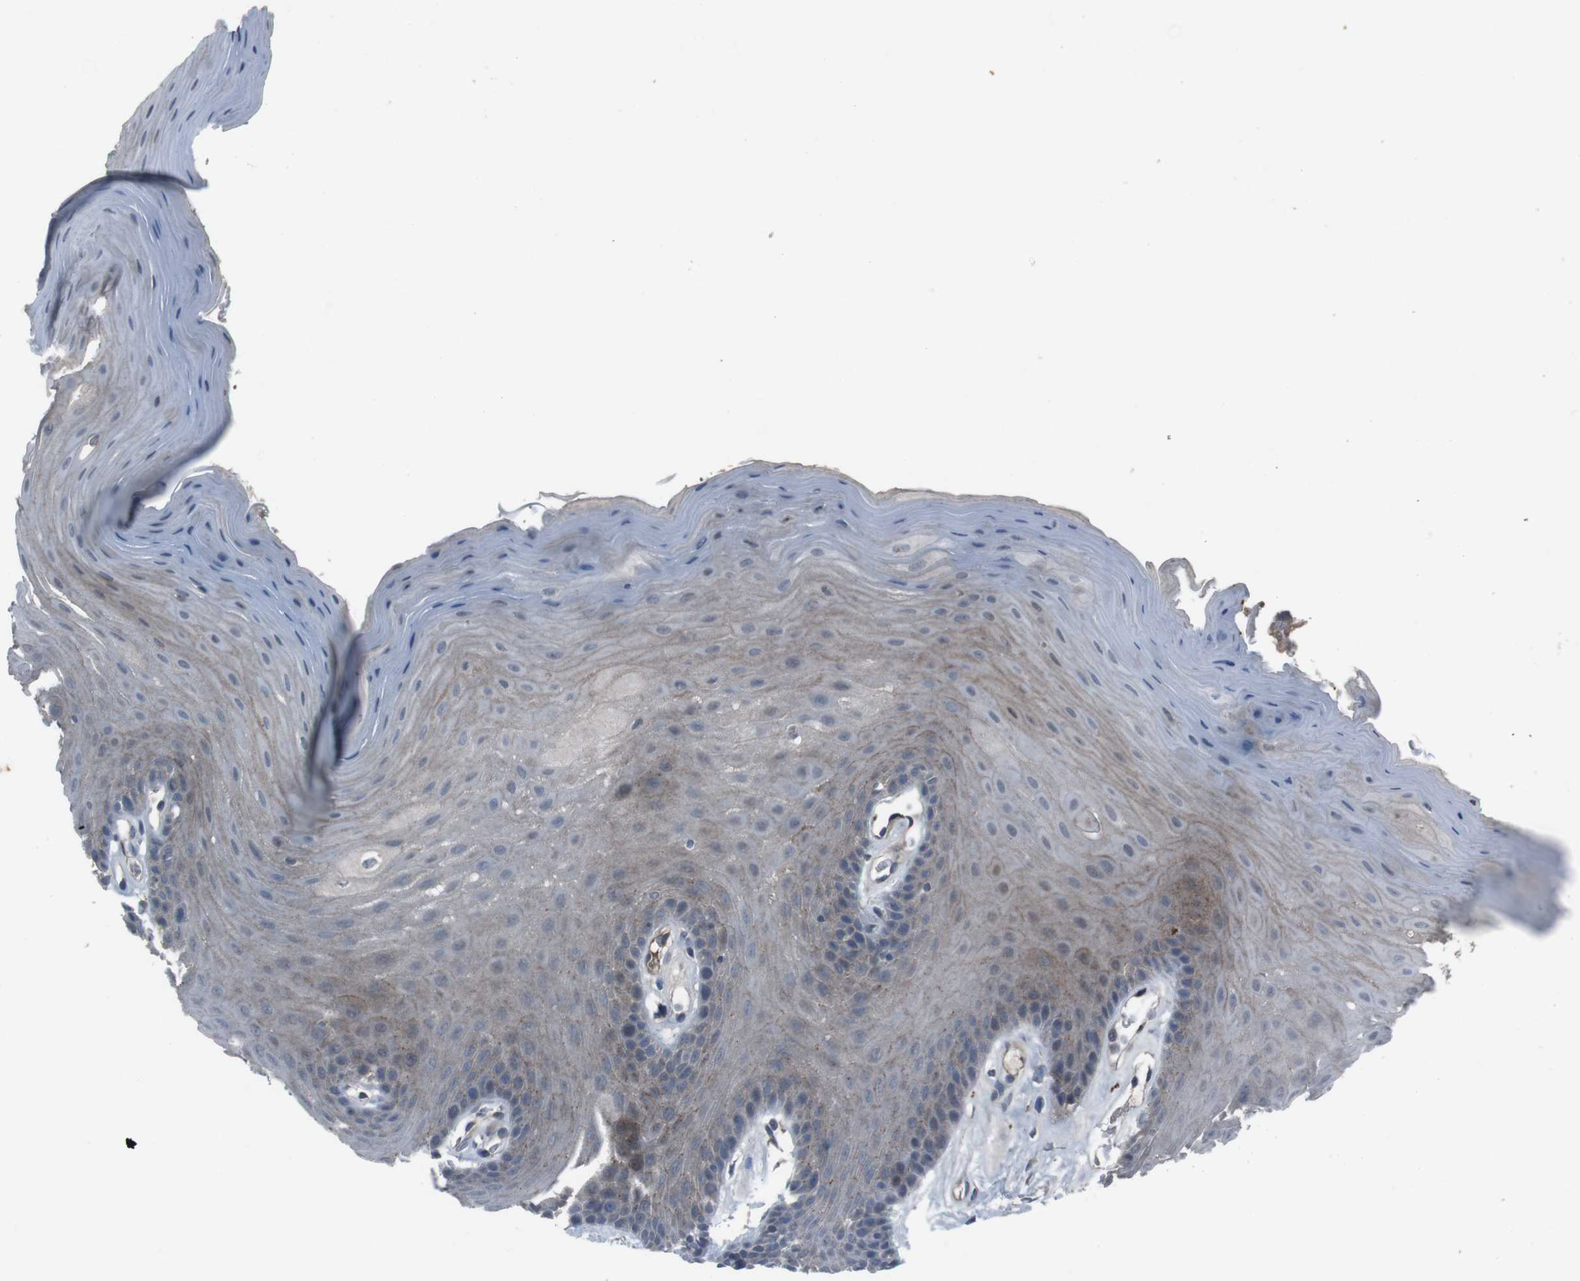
{"staining": {"intensity": "moderate", "quantity": "25%-75%", "location": "cytoplasmic/membranous"}, "tissue": "oral mucosa", "cell_type": "Squamous epithelial cells", "image_type": "normal", "snomed": [{"axis": "morphology", "description": "Normal tissue, NOS"}, {"axis": "morphology", "description": "Squamous cell carcinoma, NOS"}, {"axis": "topography", "description": "Skeletal muscle"}, {"axis": "topography", "description": "Adipose tissue"}, {"axis": "topography", "description": "Vascular tissue"}, {"axis": "topography", "description": "Oral tissue"}, {"axis": "topography", "description": "Peripheral nerve tissue"}, {"axis": "topography", "description": "Head-Neck"}], "caption": "A medium amount of moderate cytoplasmic/membranous staining is identified in about 25%-75% of squamous epithelial cells in normal oral mucosa.", "gene": "EFNA5", "patient": {"sex": "male", "age": 71}}